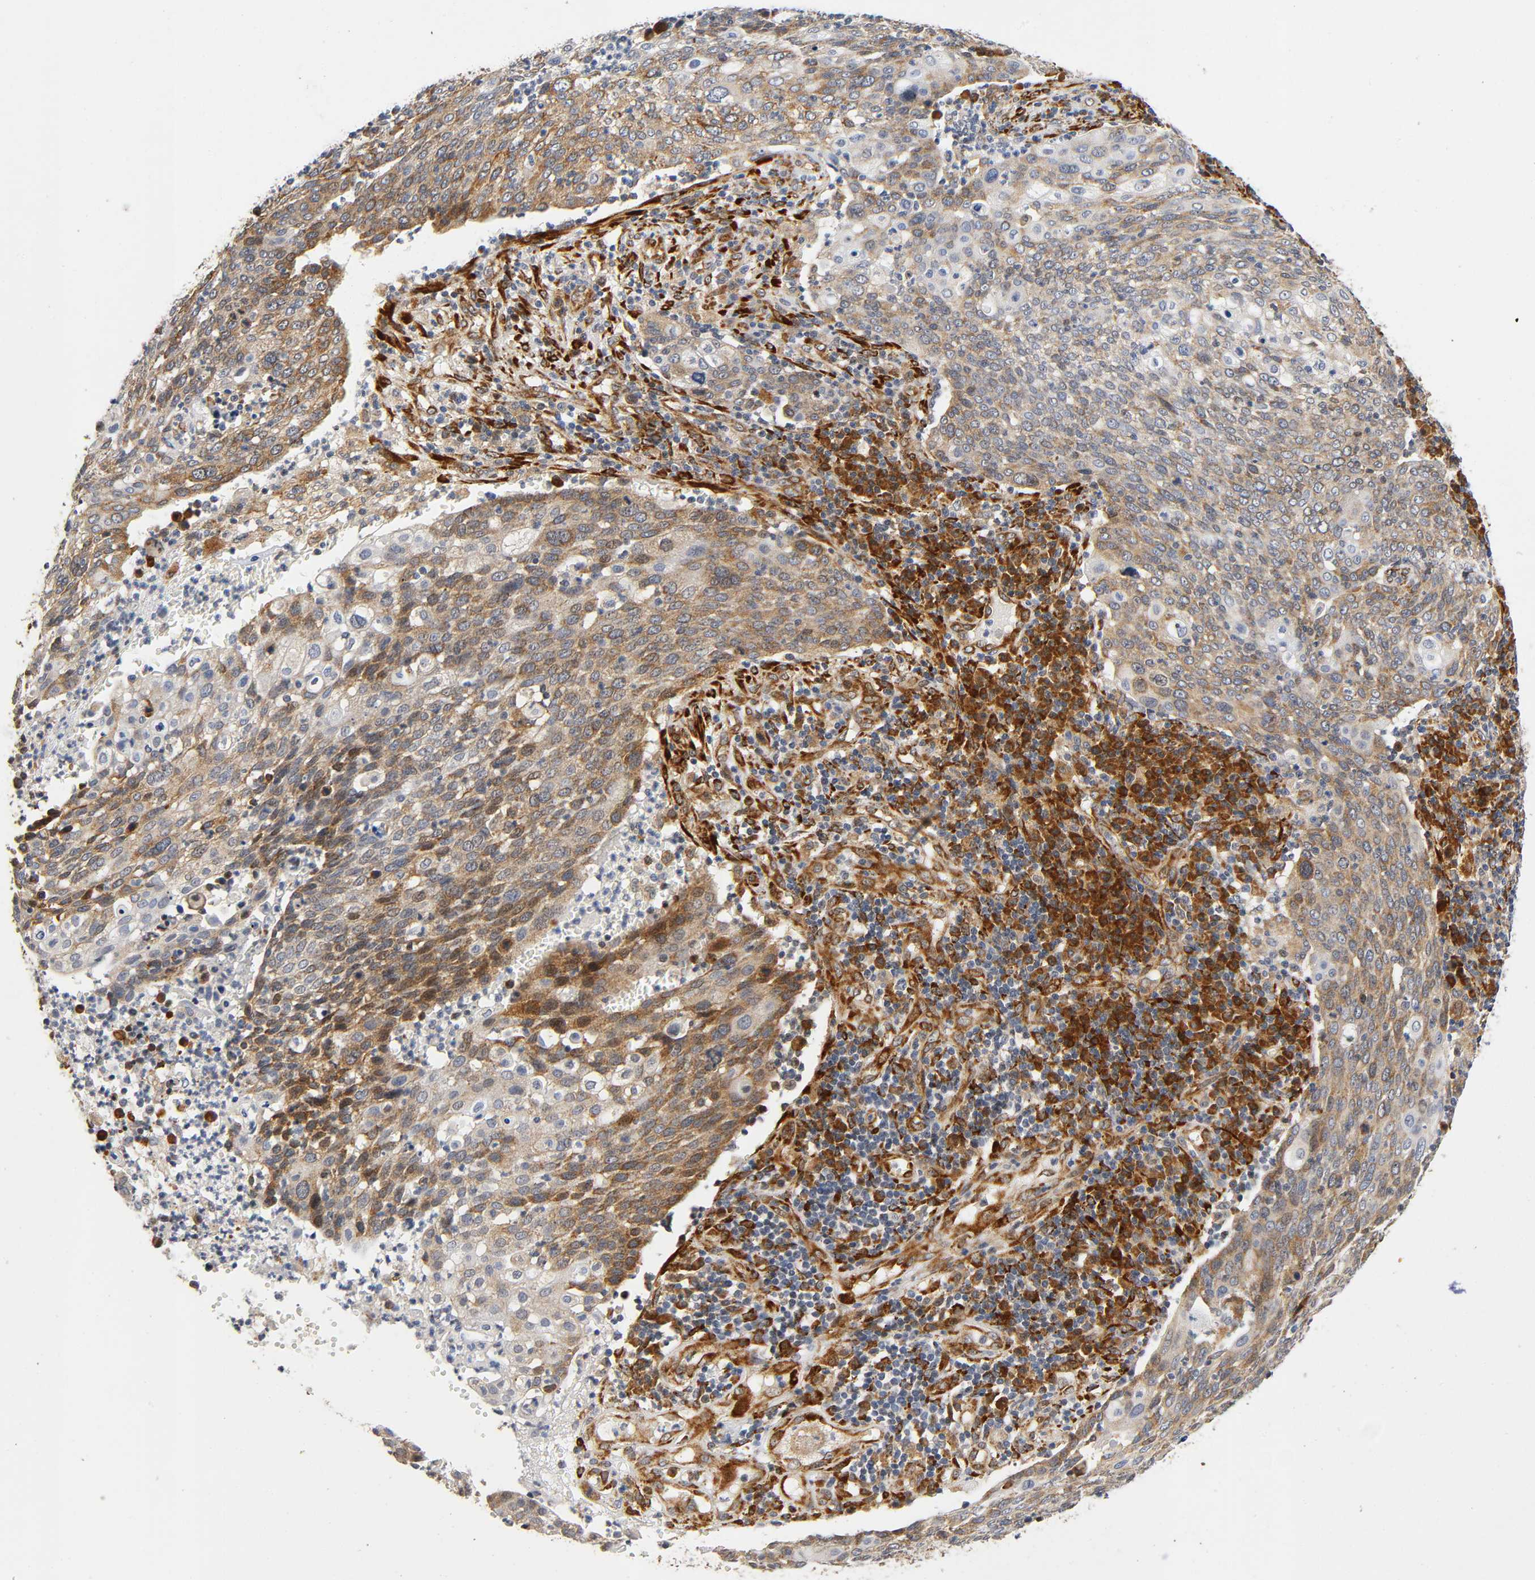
{"staining": {"intensity": "moderate", "quantity": ">75%", "location": "cytoplasmic/membranous"}, "tissue": "cervical cancer", "cell_type": "Tumor cells", "image_type": "cancer", "snomed": [{"axis": "morphology", "description": "Squamous cell carcinoma, NOS"}, {"axis": "topography", "description": "Cervix"}], "caption": "Immunohistochemistry (IHC) of human cervical squamous cell carcinoma reveals medium levels of moderate cytoplasmic/membranous positivity in approximately >75% of tumor cells.", "gene": "SOS2", "patient": {"sex": "female", "age": 40}}